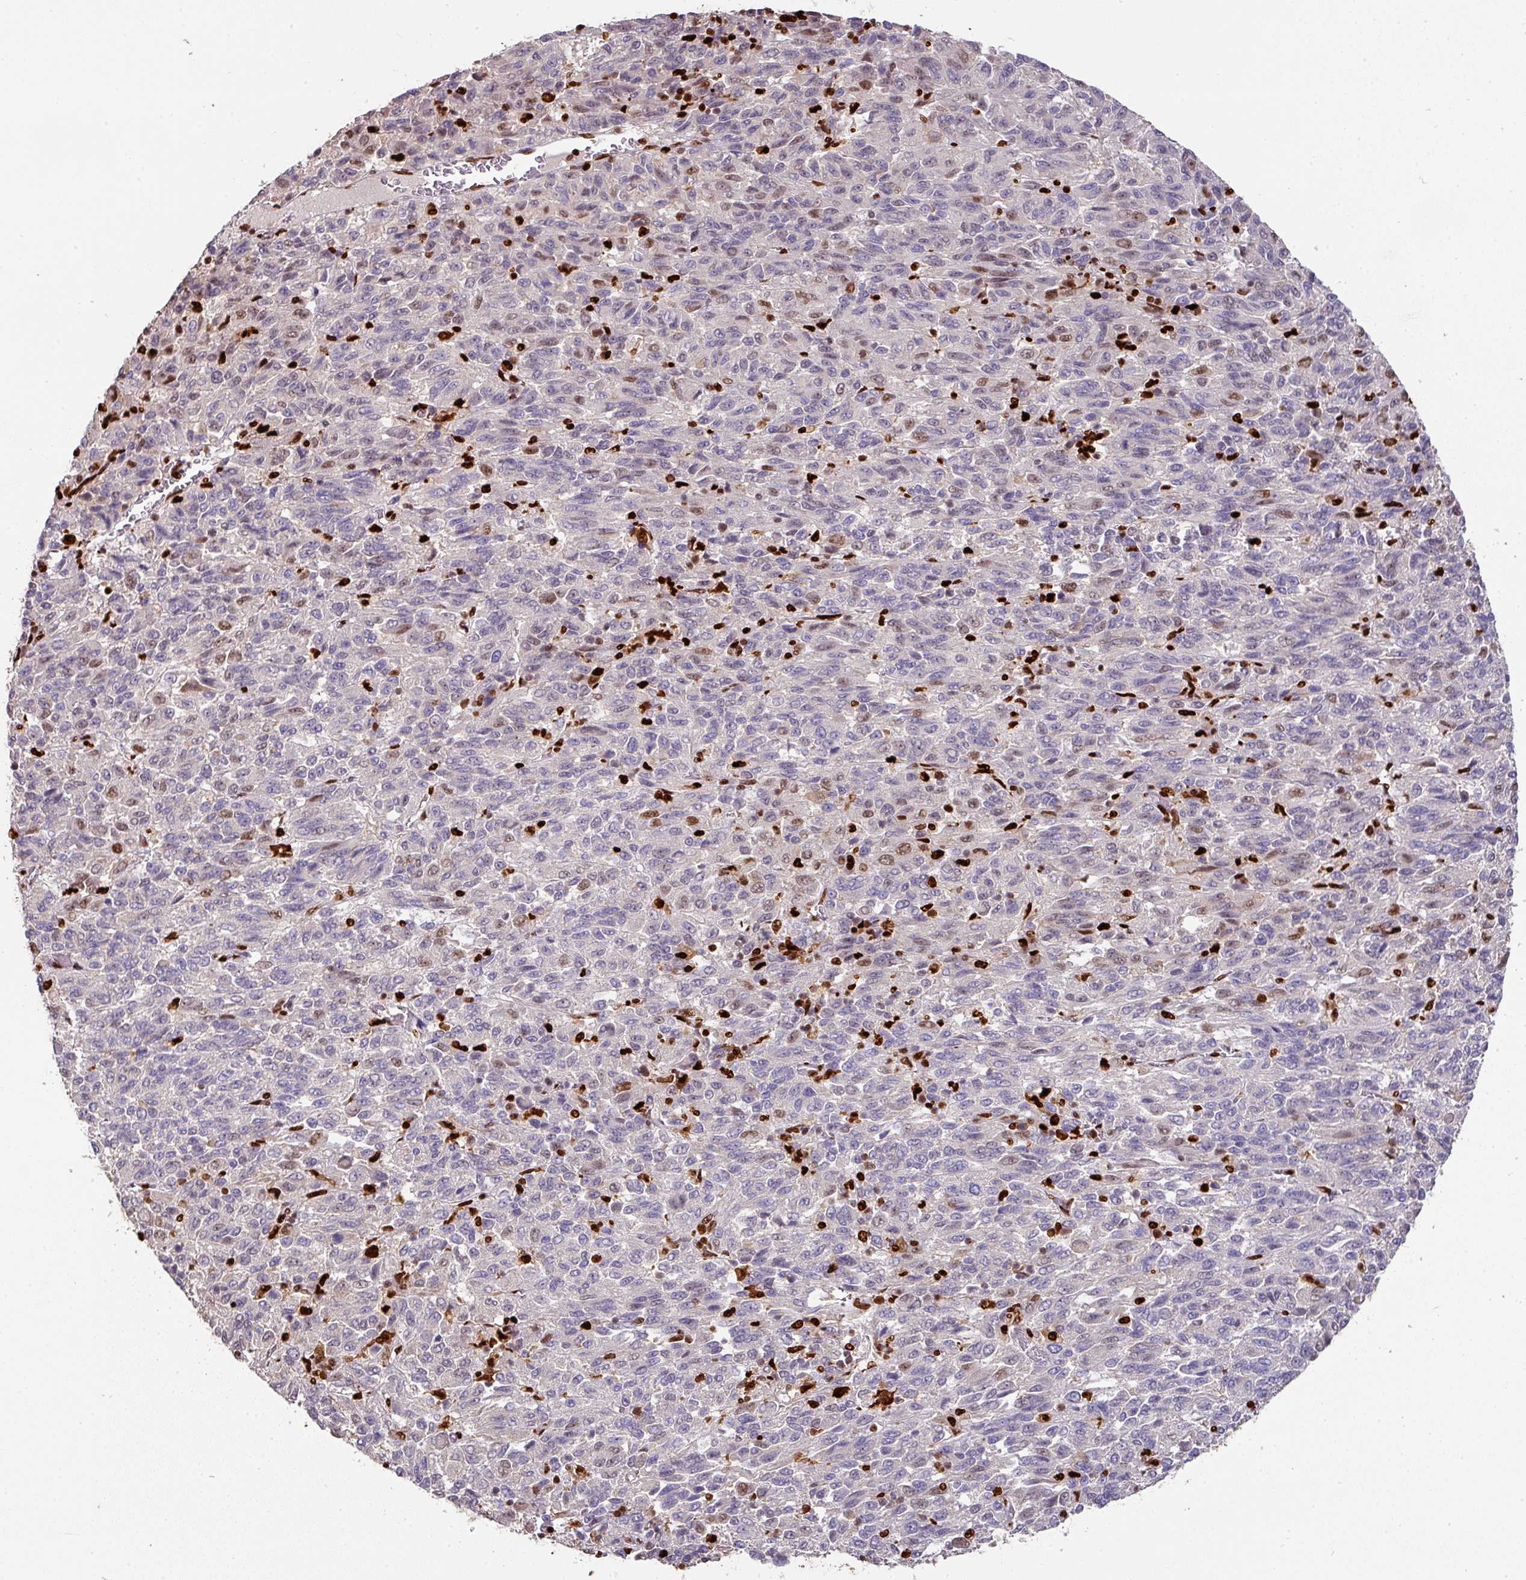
{"staining": {"intensity": "weak", "quantity": "<25%", "location": "nuclear"}, "tissue": "melanoma", "cell_type": "Tumor cells", "image_type": "cancer", "snomed": [{"axis": "morphology", "description": "Malignant melanoma, Metastatic site"}, {"axis": "topography", "description": "Lung"}], "caption": "Histopathology image shows no significant protein staining in tumor cells of melanoma.", "gene": "SAMHD1", "patient": {"sex": "male", "age": 64}}